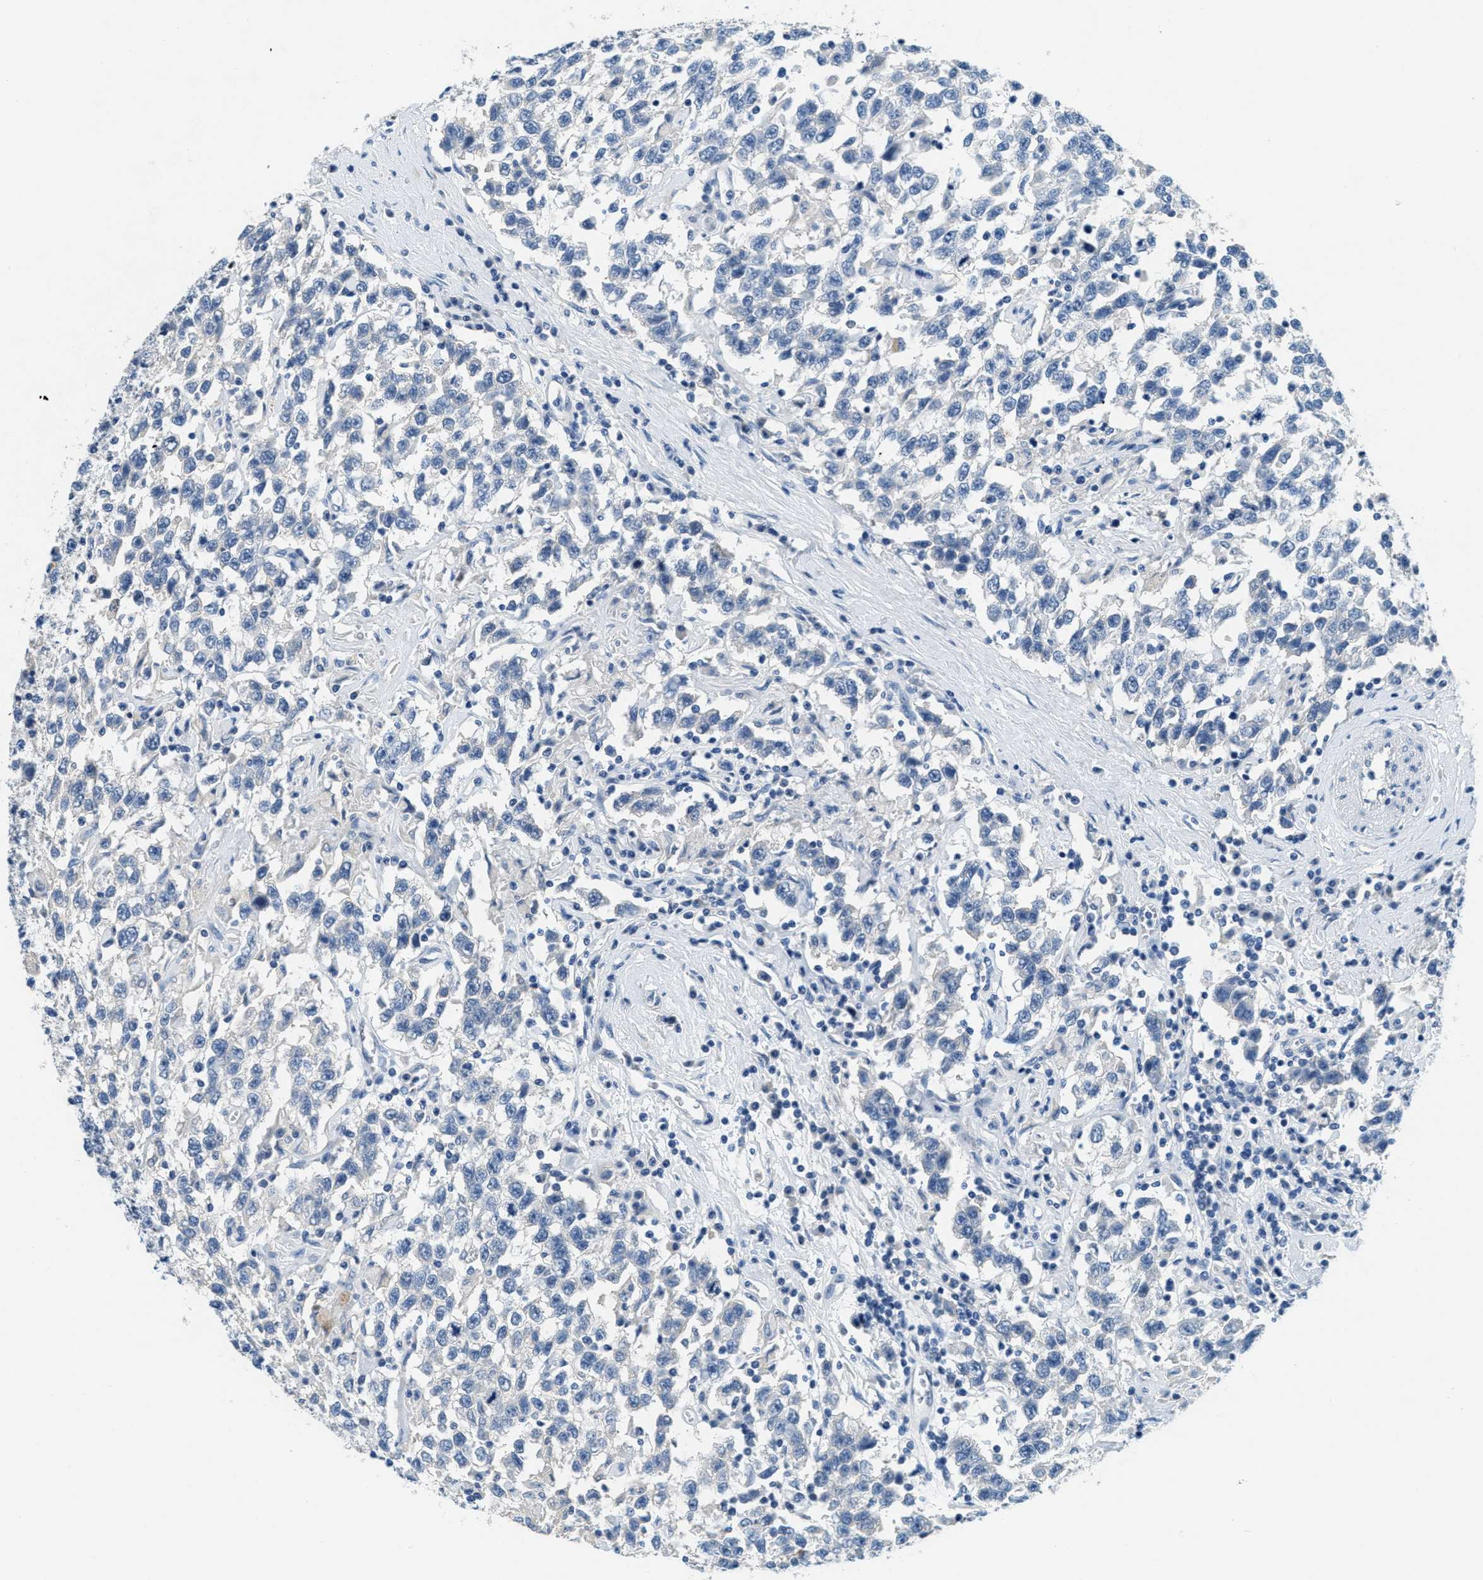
{"staining": {"intensity": "negative", "quantity": "none", "location": "none"}, "tissue": "testis cancer", "cell_type": "Tumor cells", "image_type": "cancer", "snomed": [{"axis": "morphology", "description": "Seminoma, NOS"}, {"axis": "topography", "description": "Testis"}], "caption": "Tumor cells show no significant expression in testis seminoma.", "gene": "A2M", "patient": {"sex": "male", "age": 41}}